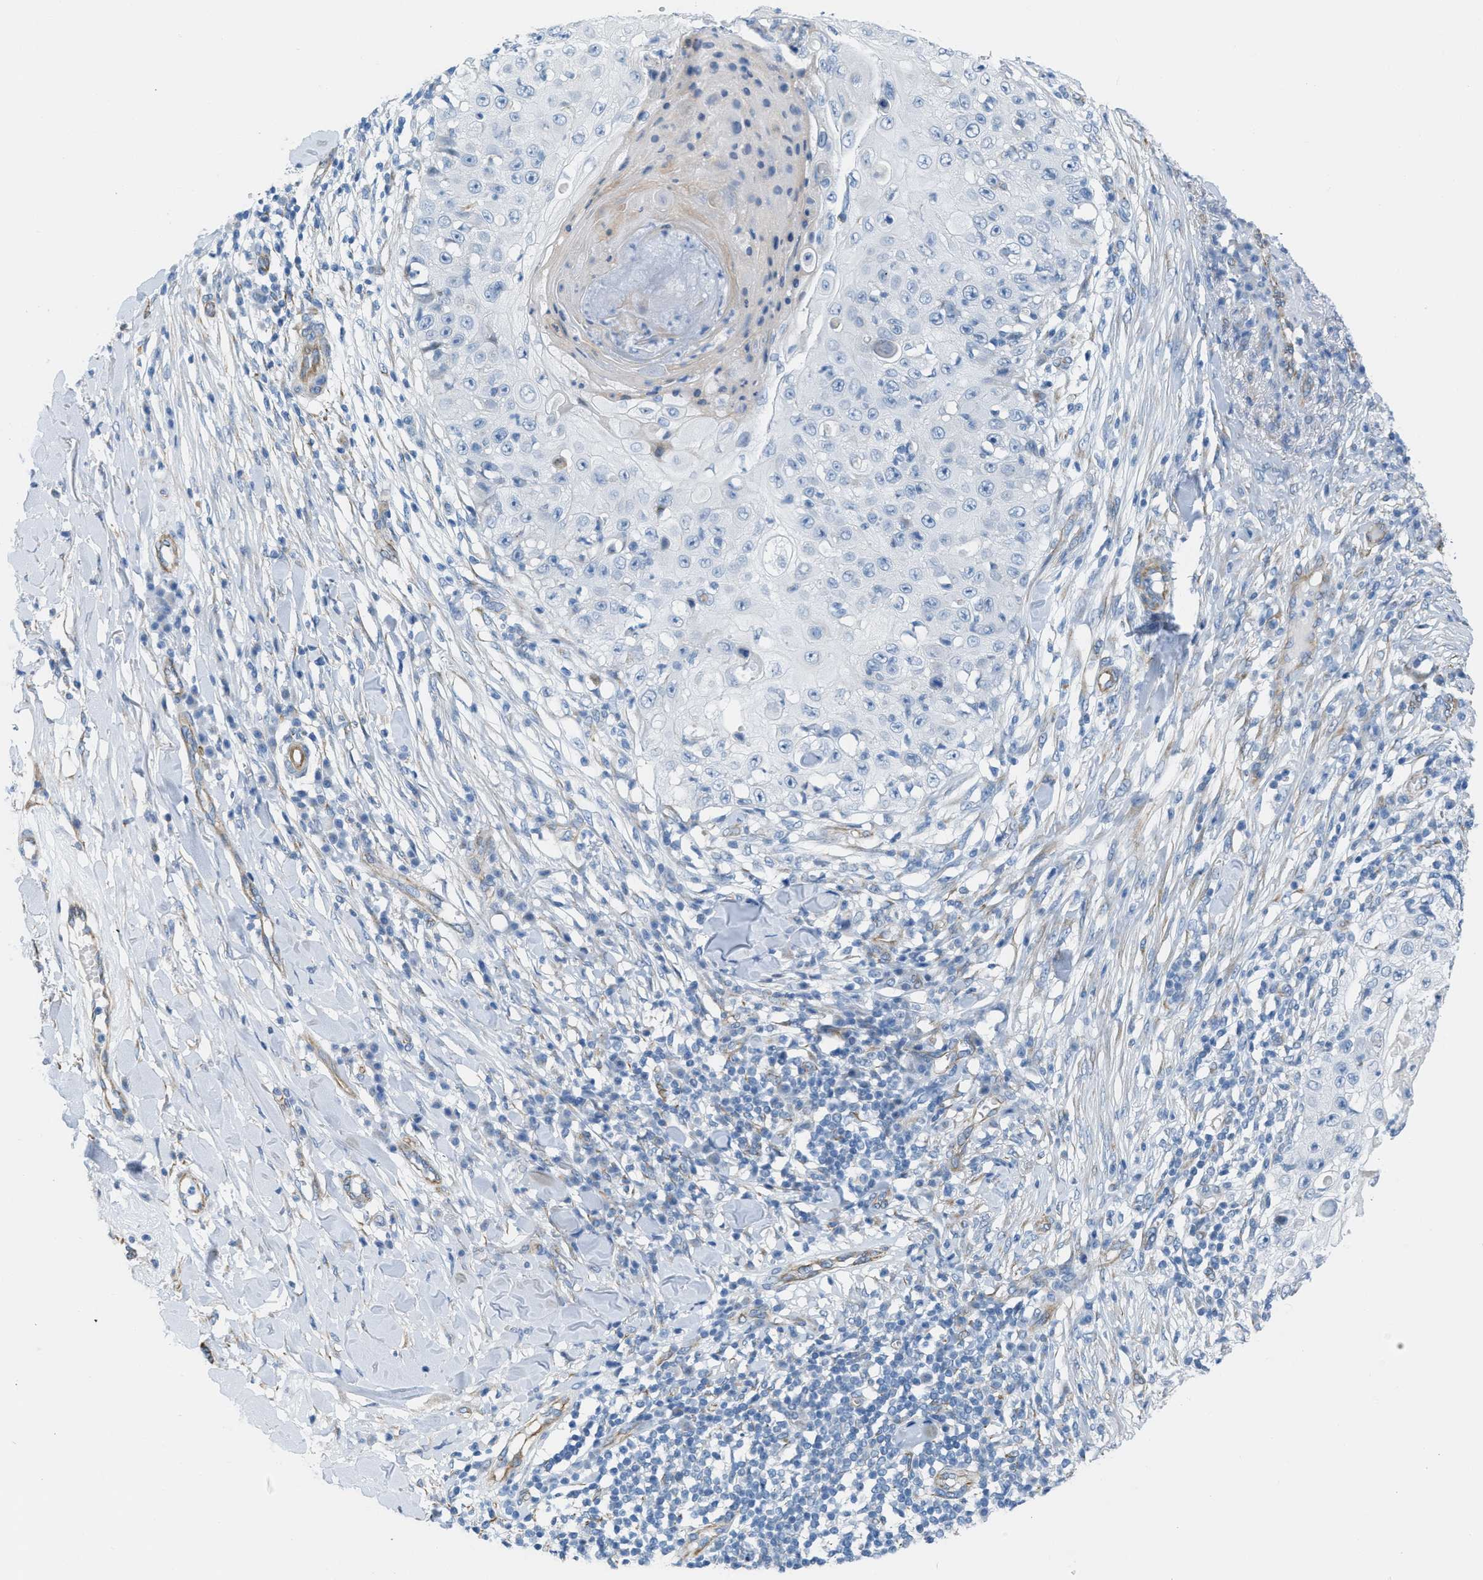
{"staining": {"intensity": "negative", "quantity": "none", "location": "none"}, "tissue": "skin cancer", "cell_type": "Tumor cells", "image_type": "cancer", "snomed": [{"axis": "morphology", "description": "Squamous cell carcinoma, NOS"}, {"axis": "topography", "description": "Skin"}], "caption": "This is an immunohistochemistry (IHC) image of skin cancer (squamous cell carcinoma). There is no expression in tumor cells.", "gene": "SLC12A1", "patient": {"sex": "male", "age": 86}}